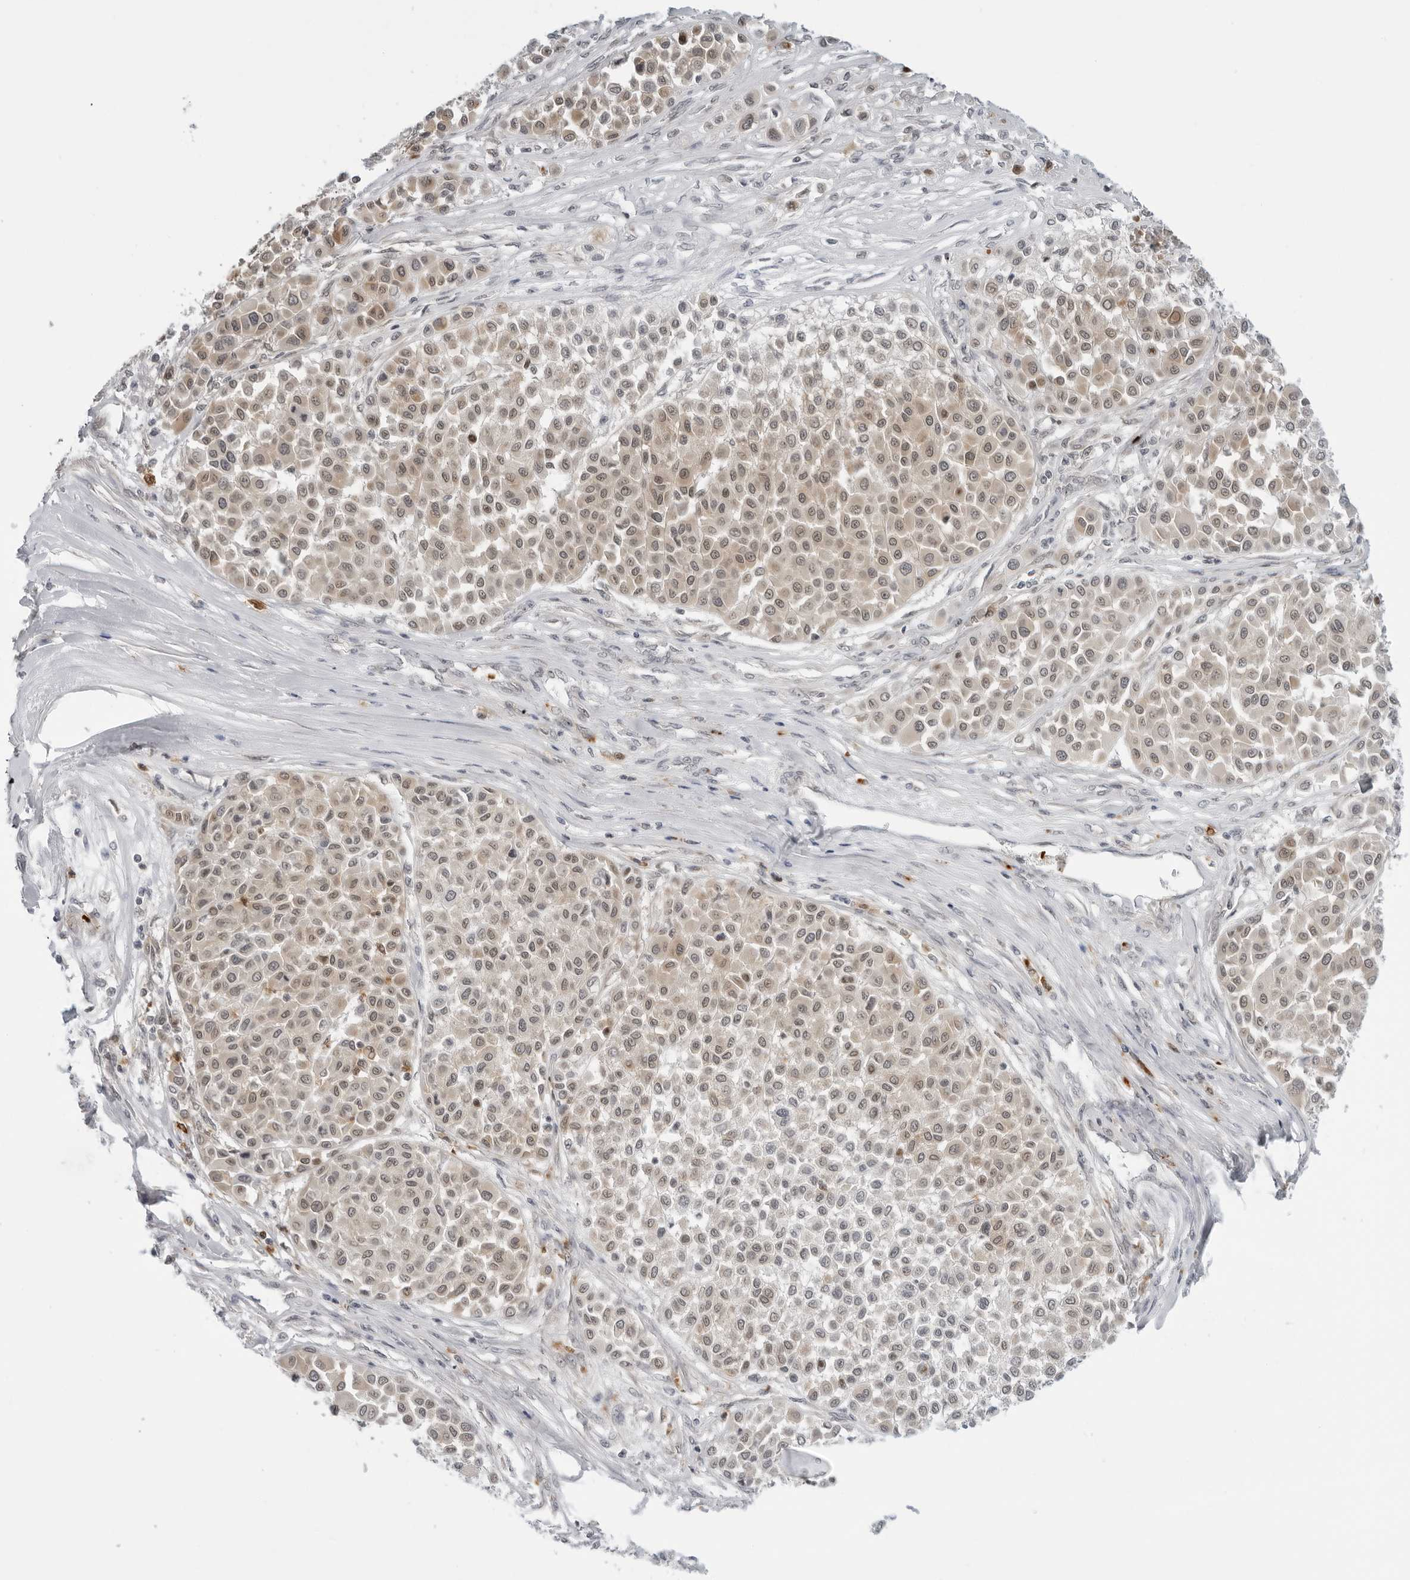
{"staining": {"intensity": "weak", "quantity": ">75%", "location": "nuclear"}, "tissue": "melanoma", "cell_type": "Tumor cells", "image_type": "cancer", "snomed": [{"axis": "morphology", "description": "Malignant melanoma, Metastatic site"}, {"axis": "topography", "description": "Soft tissue"}], "caption": "Weak nuclear protein expression is identified in about >75% of tumor cells in melanoma. The staining was performed using DAB (3,3'-diaminobenzidine) to visualize the protein expression in brown, while the nuclei were stained in blue with hematoxylin (Magnification: 20x).", "gene": "SUGCT", "patient": {"sex": "male", "age": 41}}